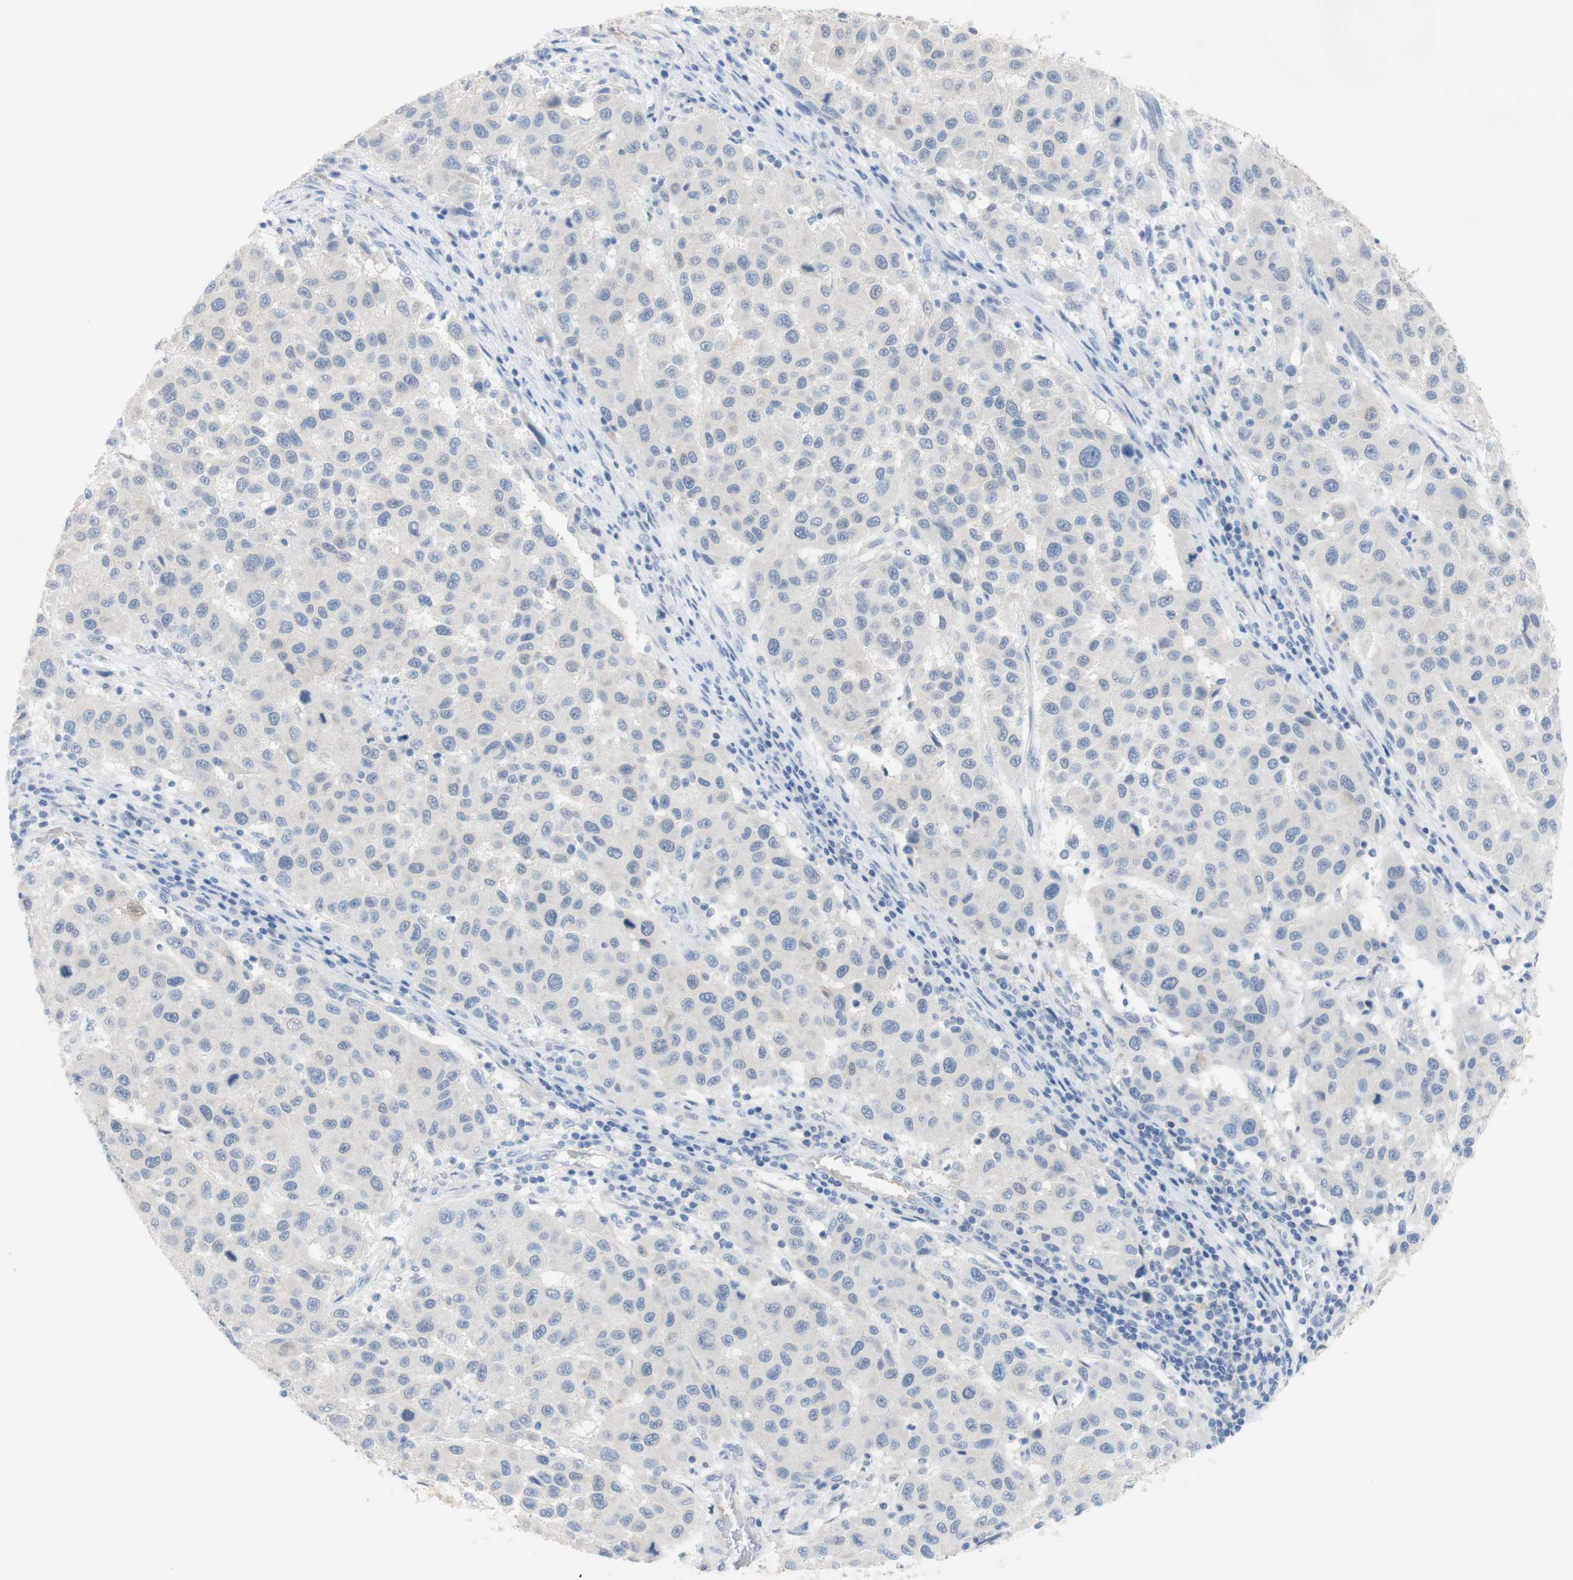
{"staining": {"intensity": "negative", "quantity": "none", "location": "none"}, "tissue": "melanoma", "cell_type": "Tumor cells", "image_type": "cancer", "snomed": [{"axis": "morphology", "description": "Malignant melanoma, Metastatic site"}, {"axis": "topography", "description": "Lymph node"}], "caption": "Tumor cells are negative for brown protein staining in melanoma.", "gene": "SELENBP1", "patient": {"sex": "male", "age": 61}}